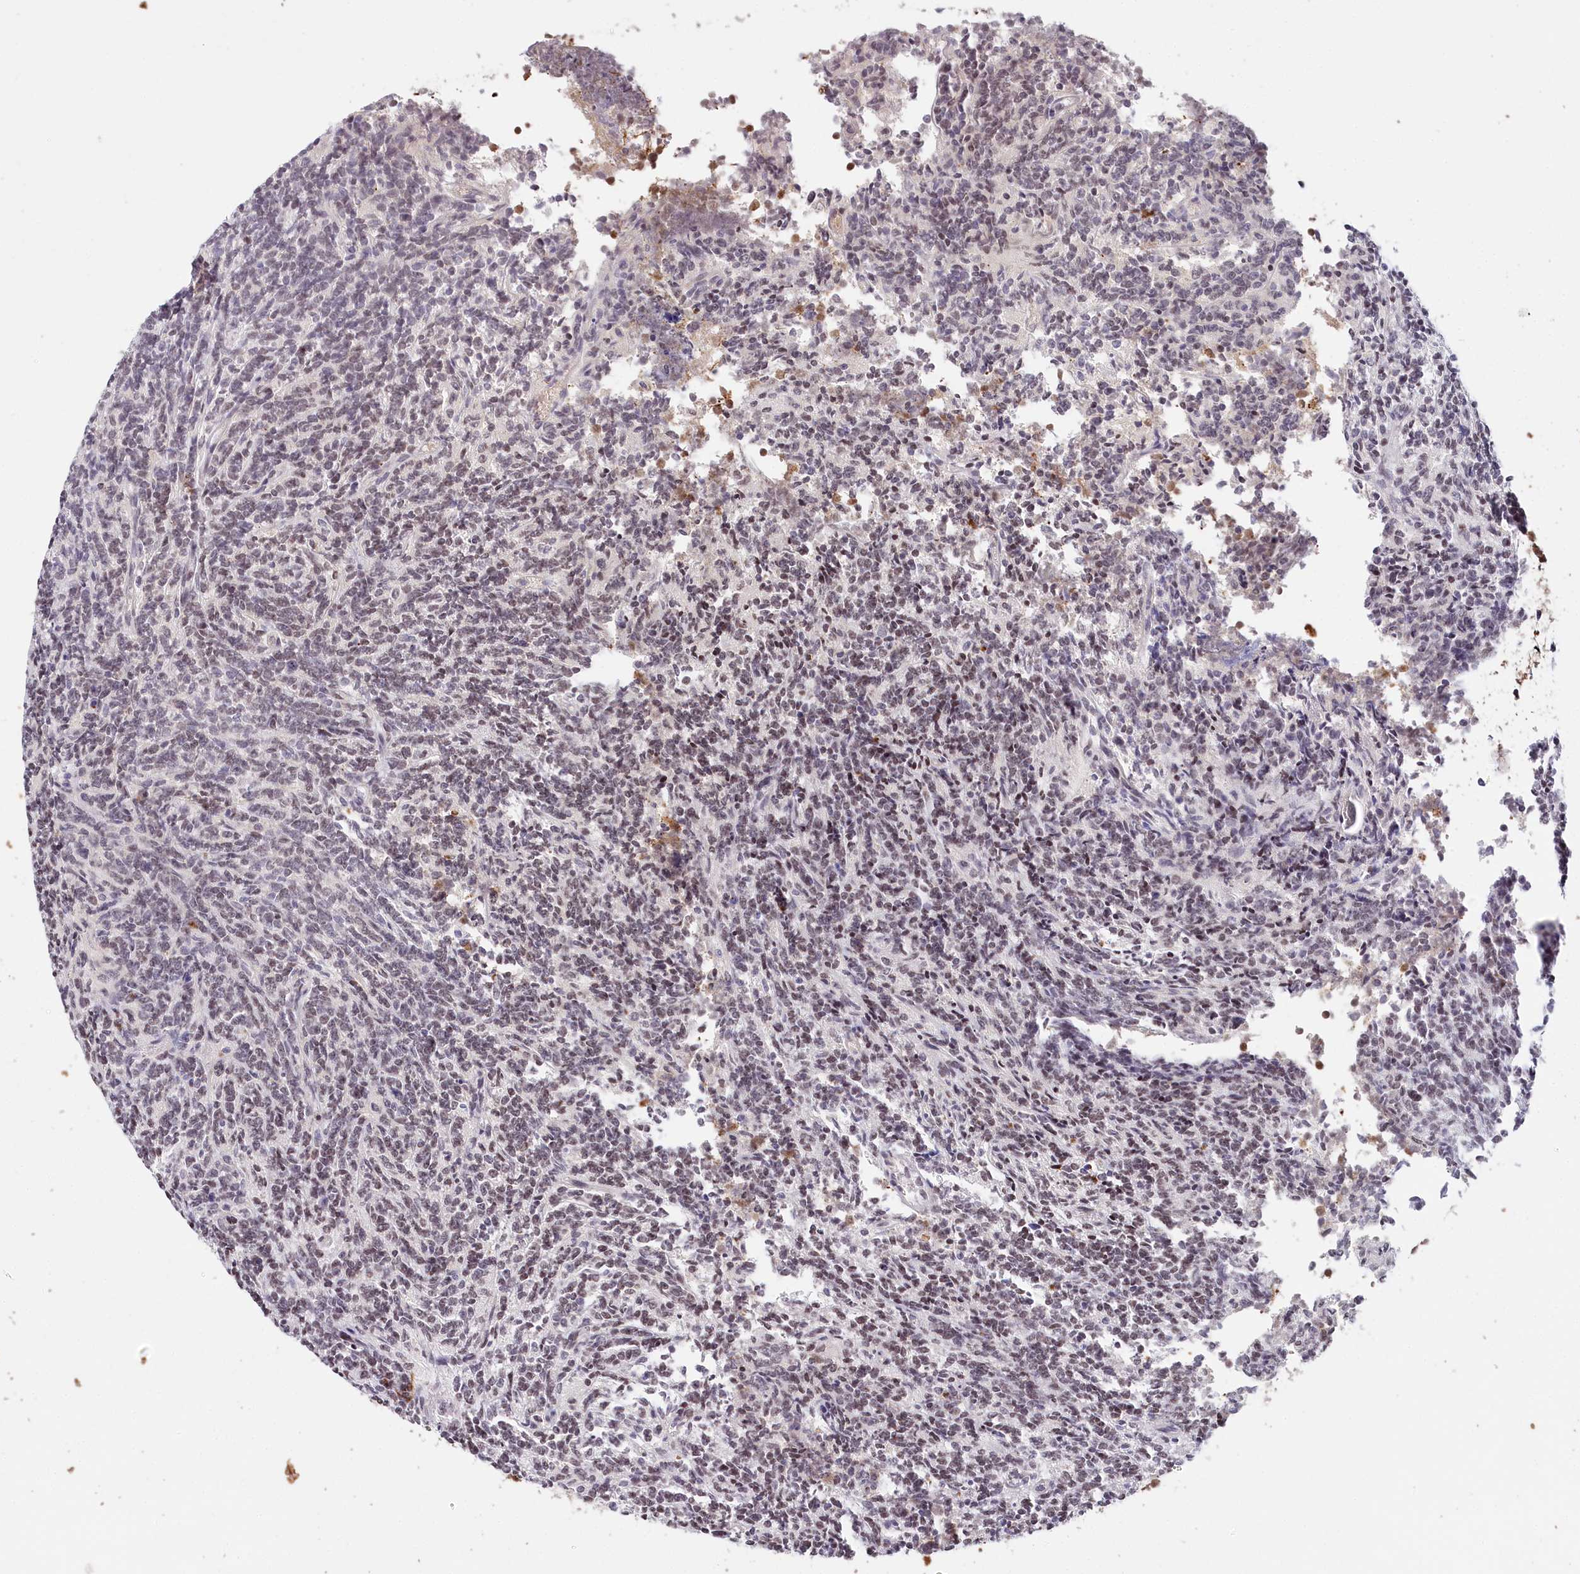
{"staining": {"intensity": "weak", "quantity": "25%-75%", "location": "nuclear"}, "tissue": "glioma", "cell_type": "Tumor cells", "image_type": "cancer", "snomed": [{"axis": "morphology", "description": "Glioma, malignant, Low grade"}, {"axis": "topography", "description": "Brain"}], "caption": "Tumor cells show low levels of weak nuclear expression in about 25%-75% of cells in human glioma. (brown staining indicates protein expression, while blue staining denotes nuclei).", "gene": "CCDC65", "patient": {"sex": "female", "age": 1}}